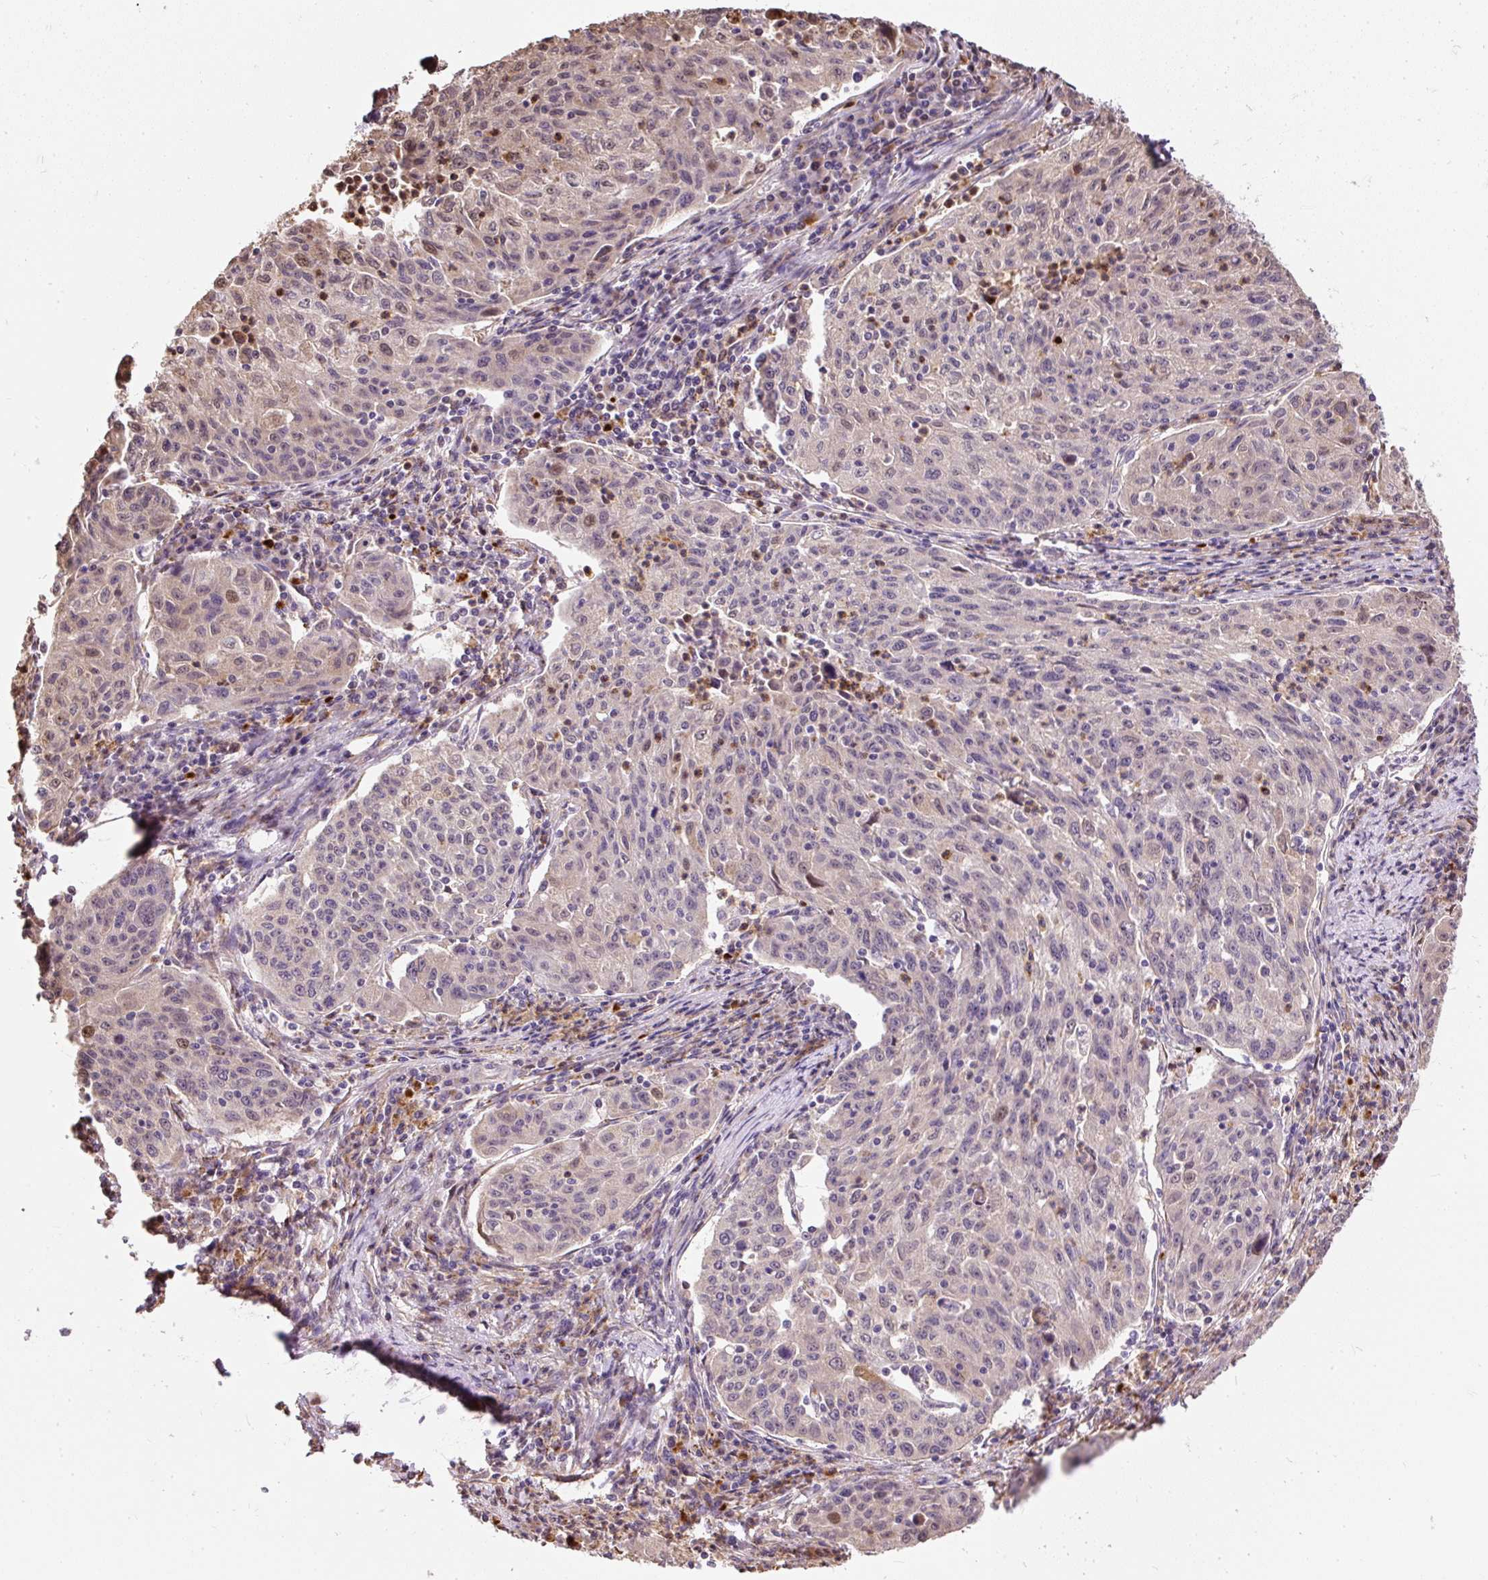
{"staining": {"intensity": "weak", "quantity": "<25%", "location": "nuclear"}, "tissue": "lung cancer", "cell_type": "Tumor cells", "image_type": "cancer", "snomed": [{"axis": "morphology", "description": "Squamous cell carcinoma, NOS"}, {"axis": "morphology", "description": "Squamous cell carcinoma, metastatic, NOS"}, {"axis": "topography", "description": "Bronchus"}, {"axis": "topography", "description": "Lung"}], "caption": "IHC micrograph of neoplastic tissue: human lung metastatic squamous cell carcinoma stained with DAB shows no significant protein positivity in tumor cells.", "gene": "PUS7L", "patient": {"sex": "male", "age": 62}}